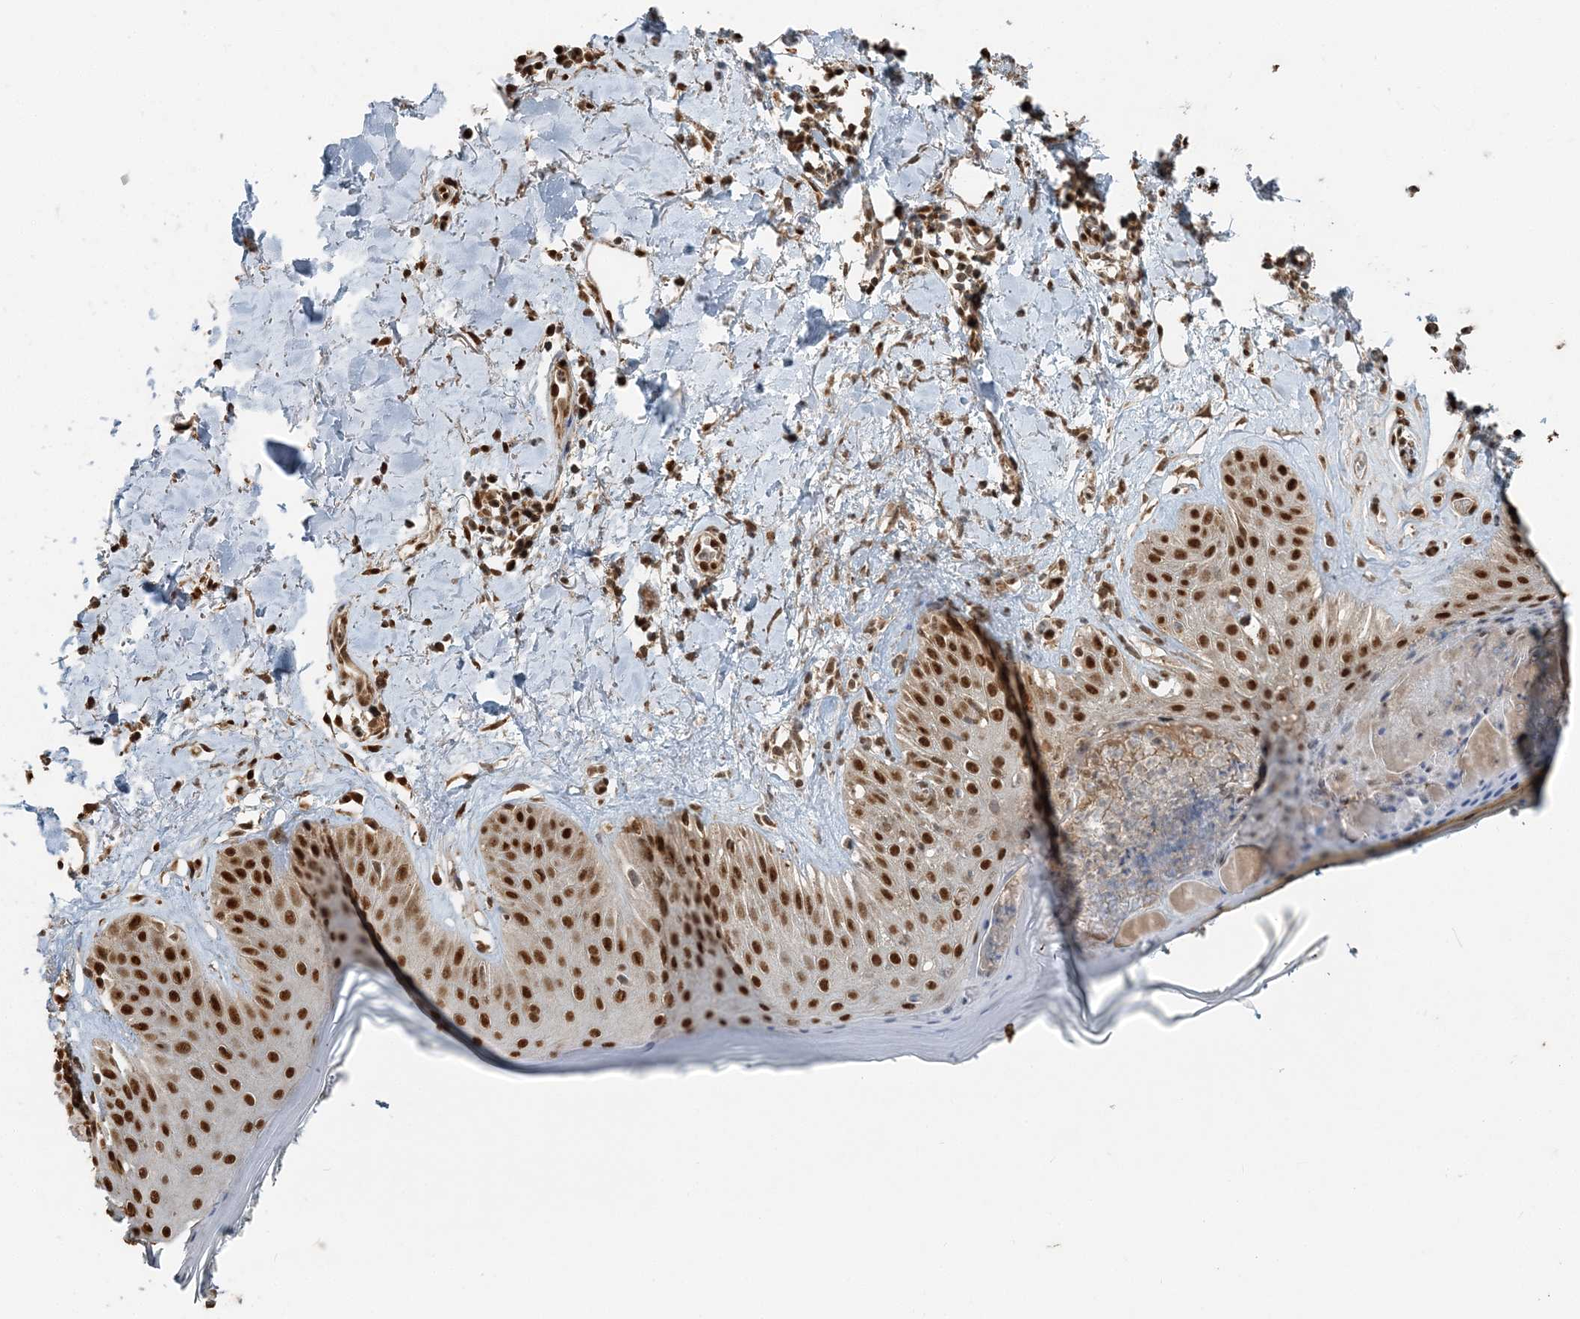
{"staining": {"intensity": "strong", "quantity": ">75%", "location": "nuclear"}, "tissue": "skin", "cell_type": "Fibroblasts", "image_type": "normal", "snomed": [{"axis": "morphology", "description": "Normal tissue, NOS"}, {"axis": "topography", "description": "Skin"}], "caption": "Immunohistochemistry (IHC) photomicrograph of unremarkable skin: human skin stained using immunohistochemistry exhibits high levels of strong protein expression localized specifically in the nuclear of fibroblasts, appearing as a nuclear brown color.", "gene": "ARHGAP35", "patient": {"sex": "female", "age": 64}}